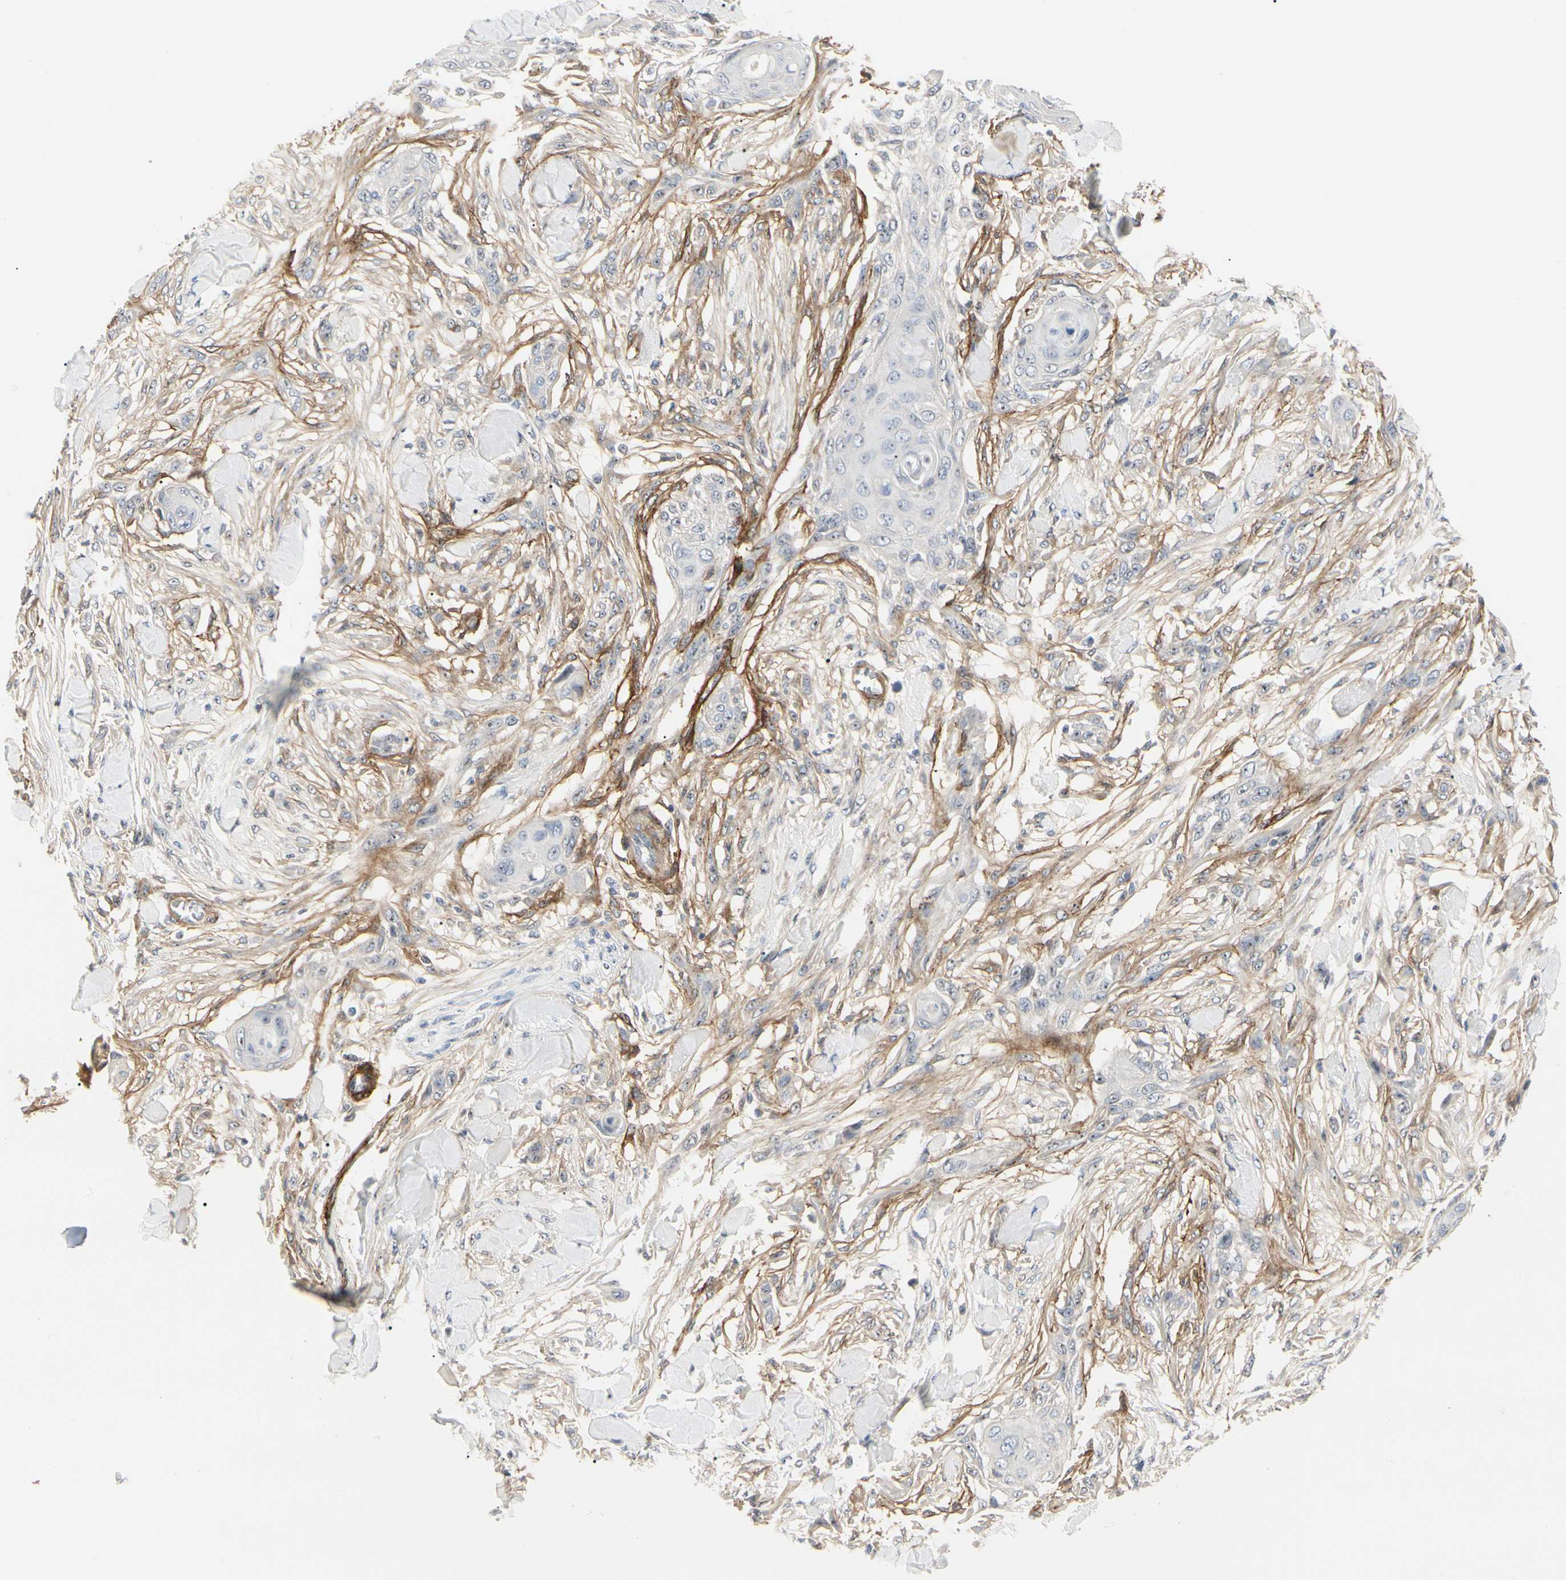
{"staining": {"intensity": "negative", "quantity": "none", "location": "none"}, "tissue": "skin cancer", "cell_type": "Tumor cells", "image_type": "cancer", "snomed": [{"axis": "morphology", "description": "Squamous cell carcinoma, NOS"}, {"axis": "topography", "description": "Skin"}], "caption": "The histopathology image displays no significant positivity in tumor cells of skin cancer (squamous cell carcinoma).", "gene": "GGT5", "patient": {"sex": "female", "age": 59}}